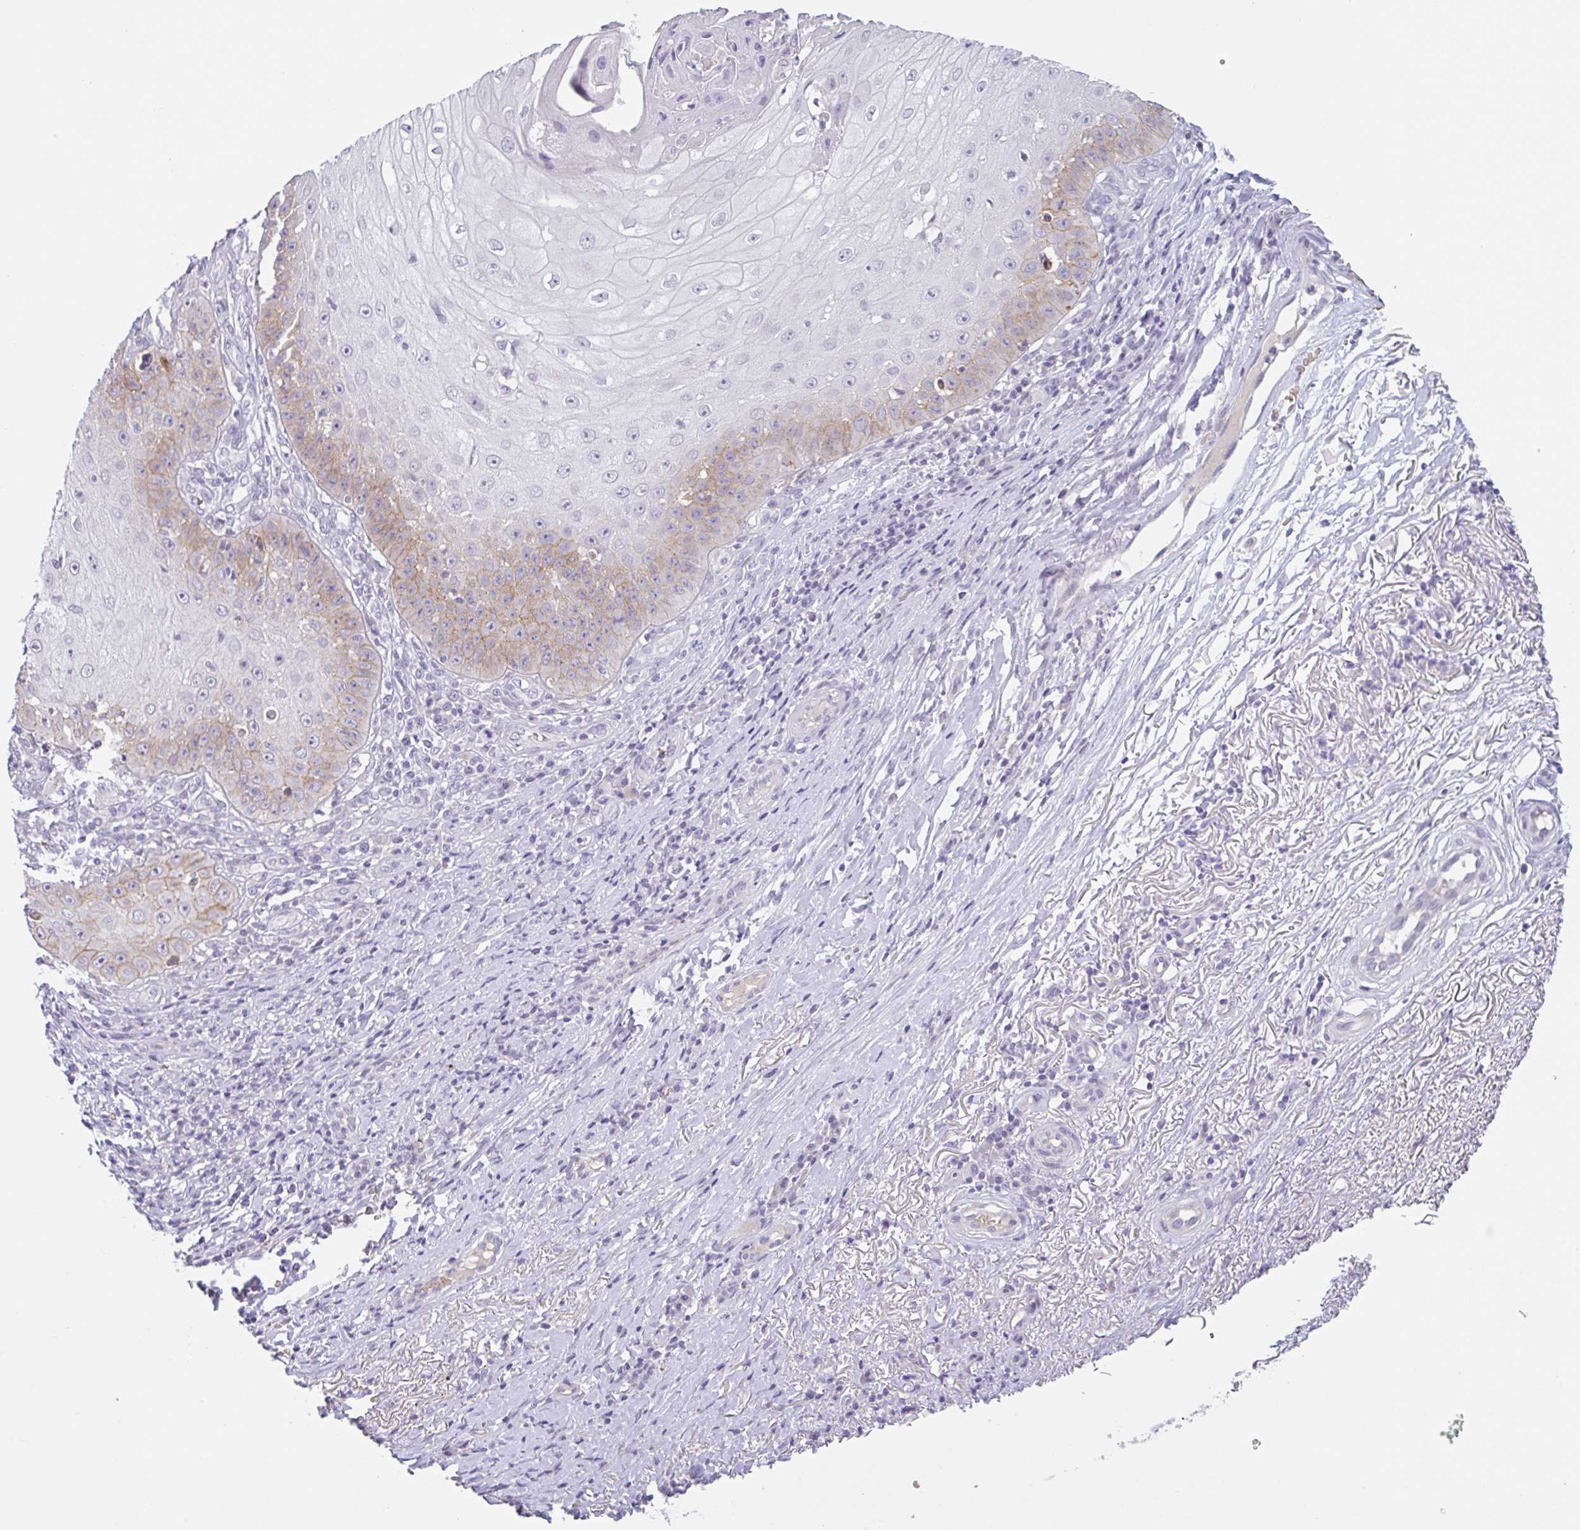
{"staining": {"intensity": "moderate", "quantity": "<25%", "location": "cytoplasmic/membranous"}, "tissue": "skin cancer", "cell_type": "Tumor cells", "image_type": "cancer", "snomed": [{"axis": "morphology", "description": "Squamous cell carcinoma, NOS"}, {"axis": "topography", "description": "Skin"}], "caption": "Skin cancer (squamous cell carcinoma) stained with a protein marker reveals moderate staining in tumor cells.", "gene": "RHAG", "patient": {"sex": "male", "age": 70}}